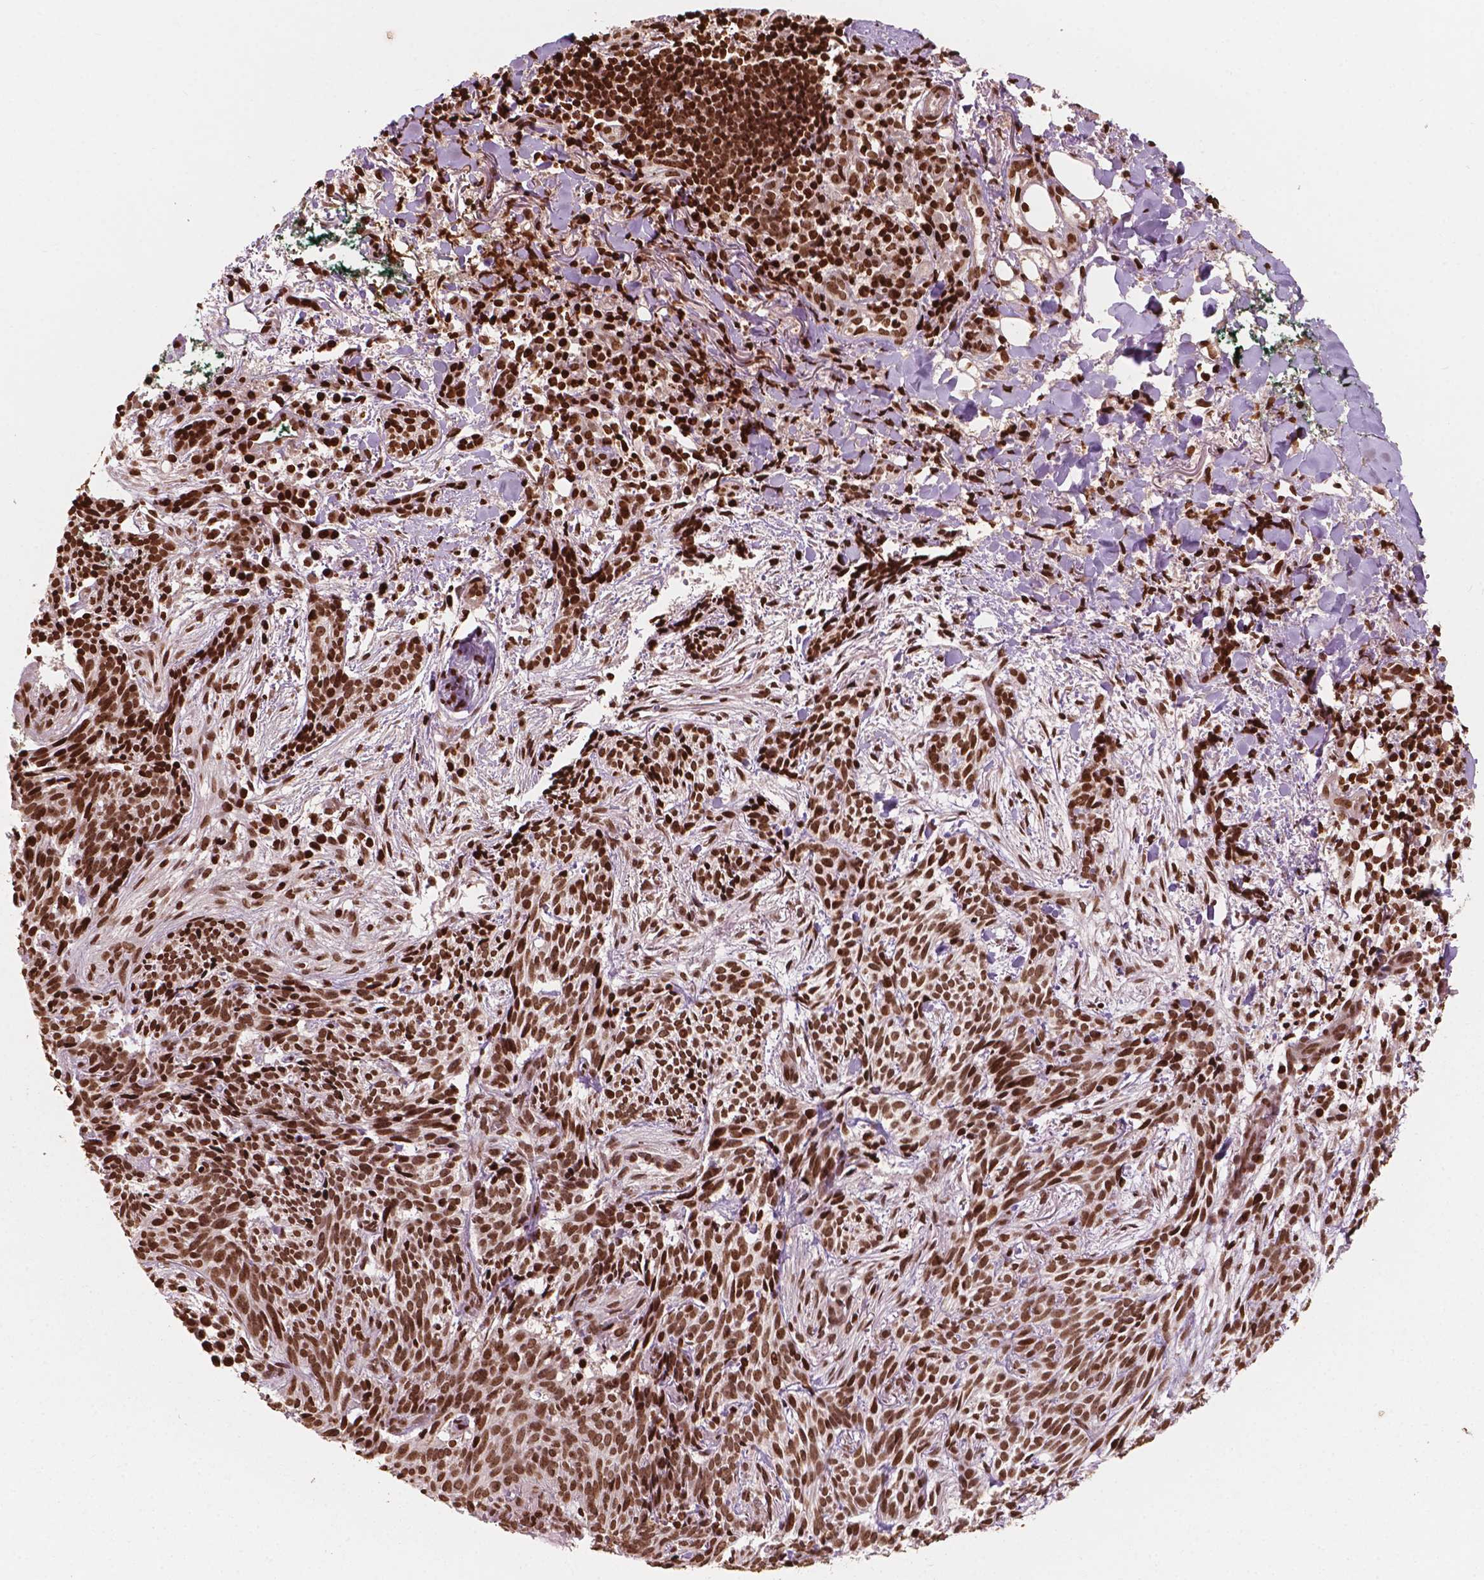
{"staining": {"intensity": "strong", "quantity": ">75%", "location": "nuclear"}, "tissue": "skin cancer", "cell_type": "Tumor cells", "image_type": "cancer", "snomed": [{"axis": "morphology", "description": "Basal cell carcinoma"}, {"axis": "topography", "description": "Skin"}], "caption": "High-power microscopy captured an immunohistochemistry histopathology image of basal cell carcinoma (skin), revealing strong nuclear expression in about >75% of tumor cells.", "gene": "H3C7", "patient": {"sex": "male", "age": 71}}